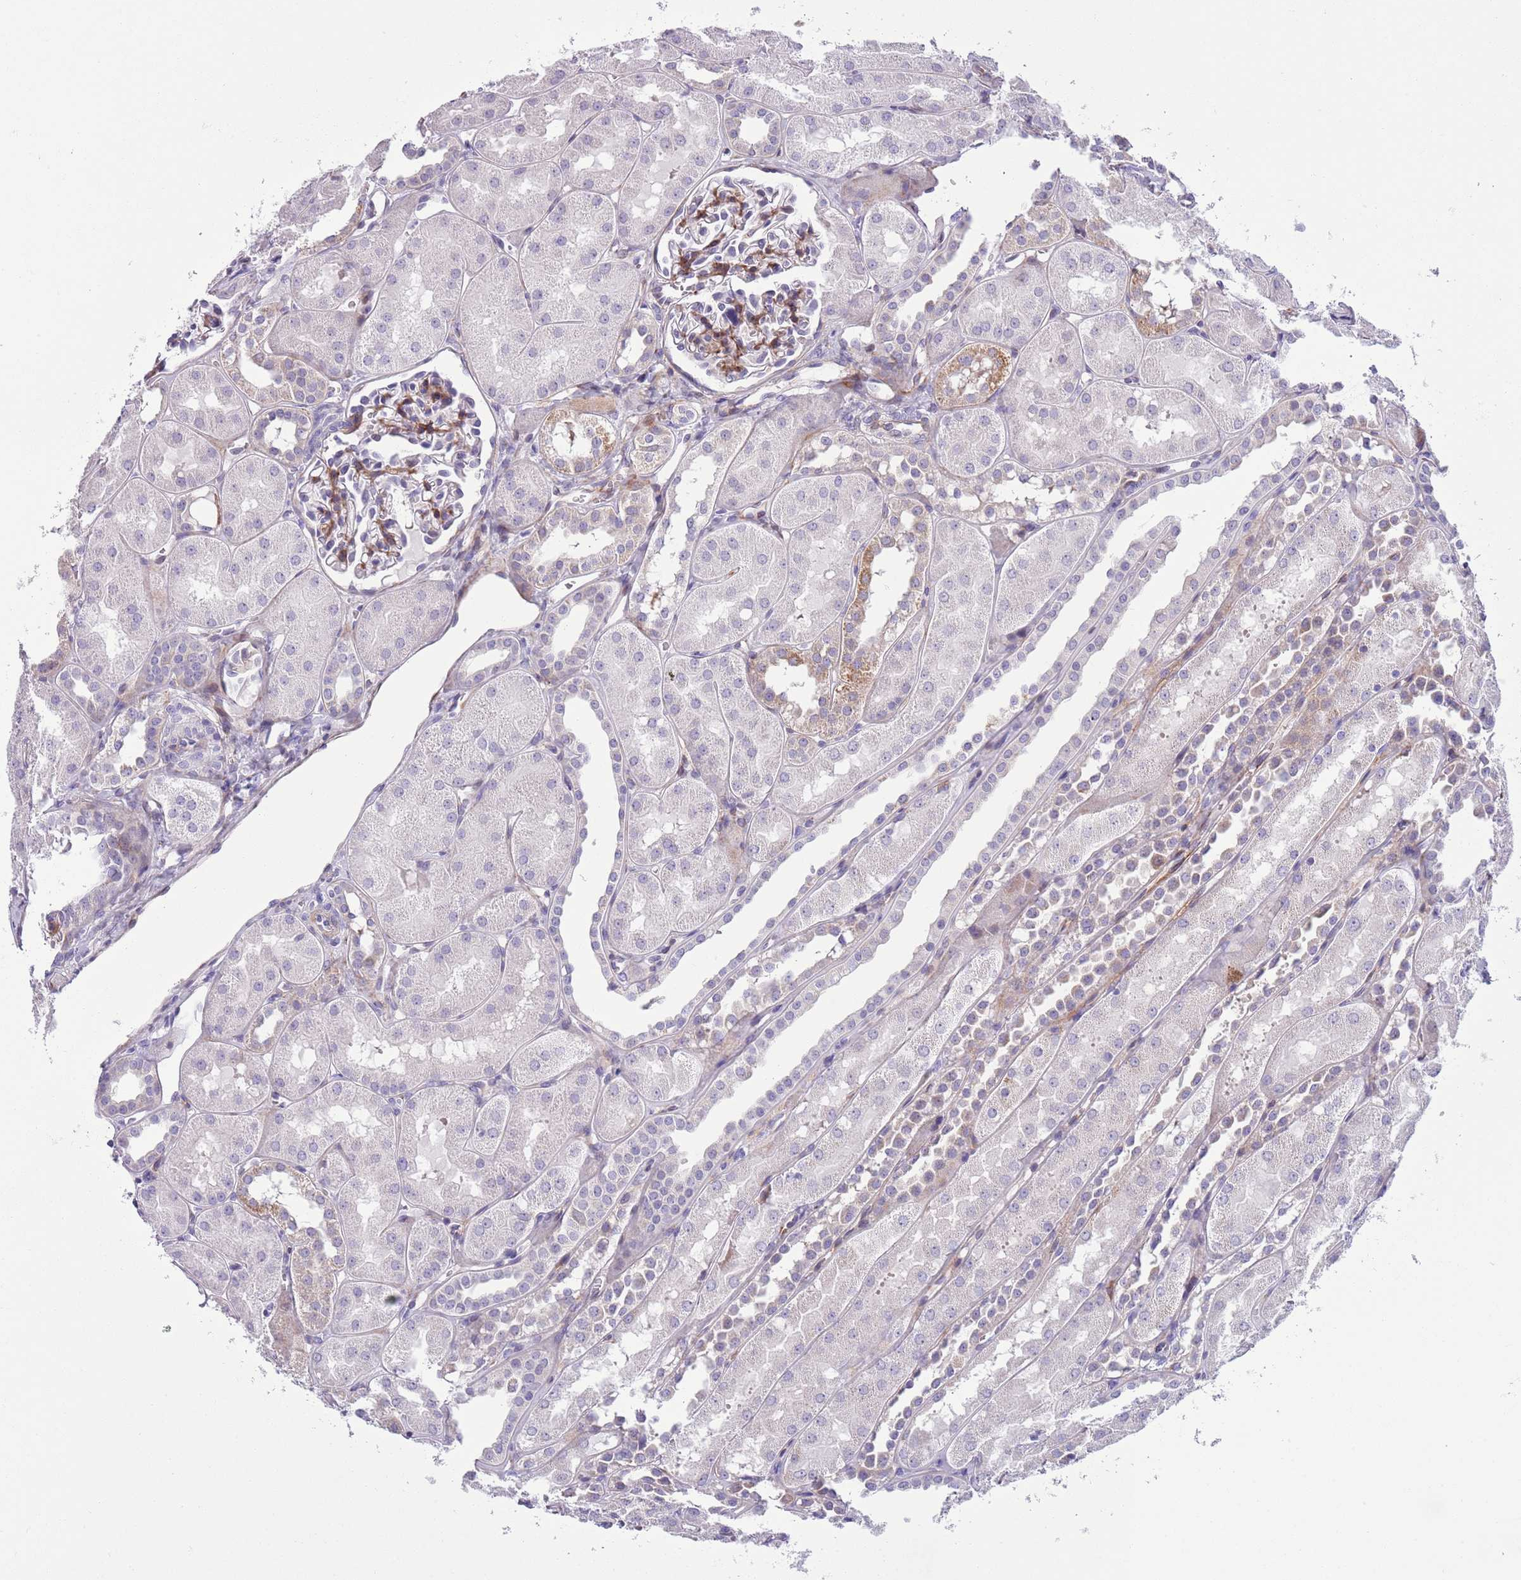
{"staining": {"intensity": "moderate", "quantity": "<25%", "location": "cytoplasmic/membranous"}, "tissue": "kidney", "cell_type": "Cells in glomeruli", "image_type": "normal", "snomed": [{"axis": "morphology", "description": "Normal tissue, NOS"}, {"axis": "topography", "description": "Kidney"}, {"axis": "topography", "description": "Urinary bladder"}], "caption": "Kidney stained with a brown dye reveals moderate cytoplasmic/membranous positive expression in approximately <25% of cells in glomeruli.", "gene": "MRPL32", "patient": {"sex": "male", "age": 16}}